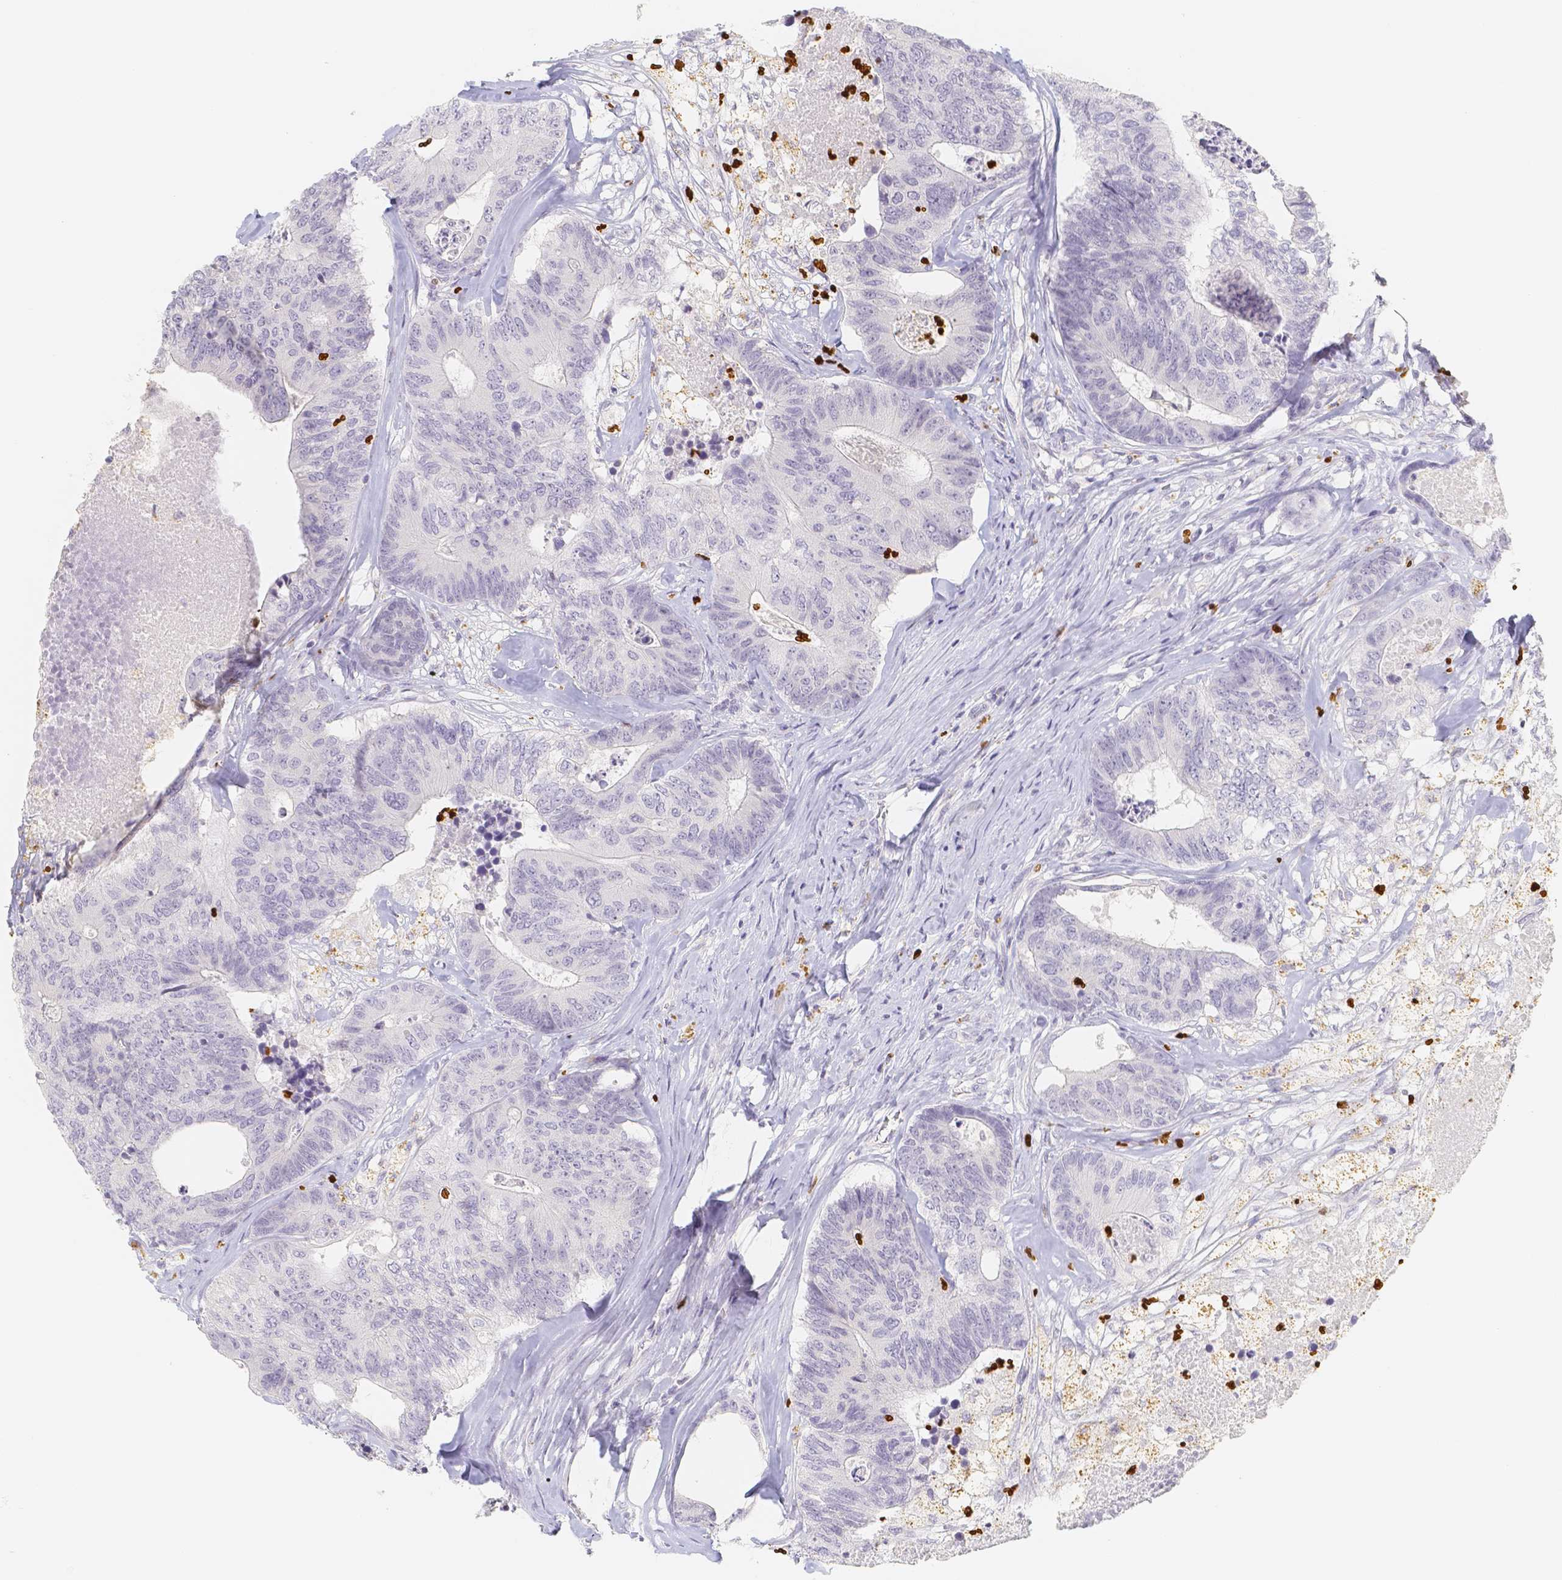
{"staining": {"intensity": "negative", "quantity": "none", "location": "none"}, "tissue": "colorectal cancer", "cell_type": "Tumor cells", "image_type": "cancer", "snomed": [{"axis": "morphology", "description": "Adenocarcinoma, NOS"}, {"axis": "topography", "description": "Colon"}], "caption": "A photomicrograph of human adenocarcinoma (colorectal) is negative for staining in tumor cells. The staining is performed using DAB (3,3'-diaminobenzidine) brown chromogen with nuclei counter-stained in using hematoxylin.", "gene": "PADI4", "patient": {"sex": "female", "age": 57}}